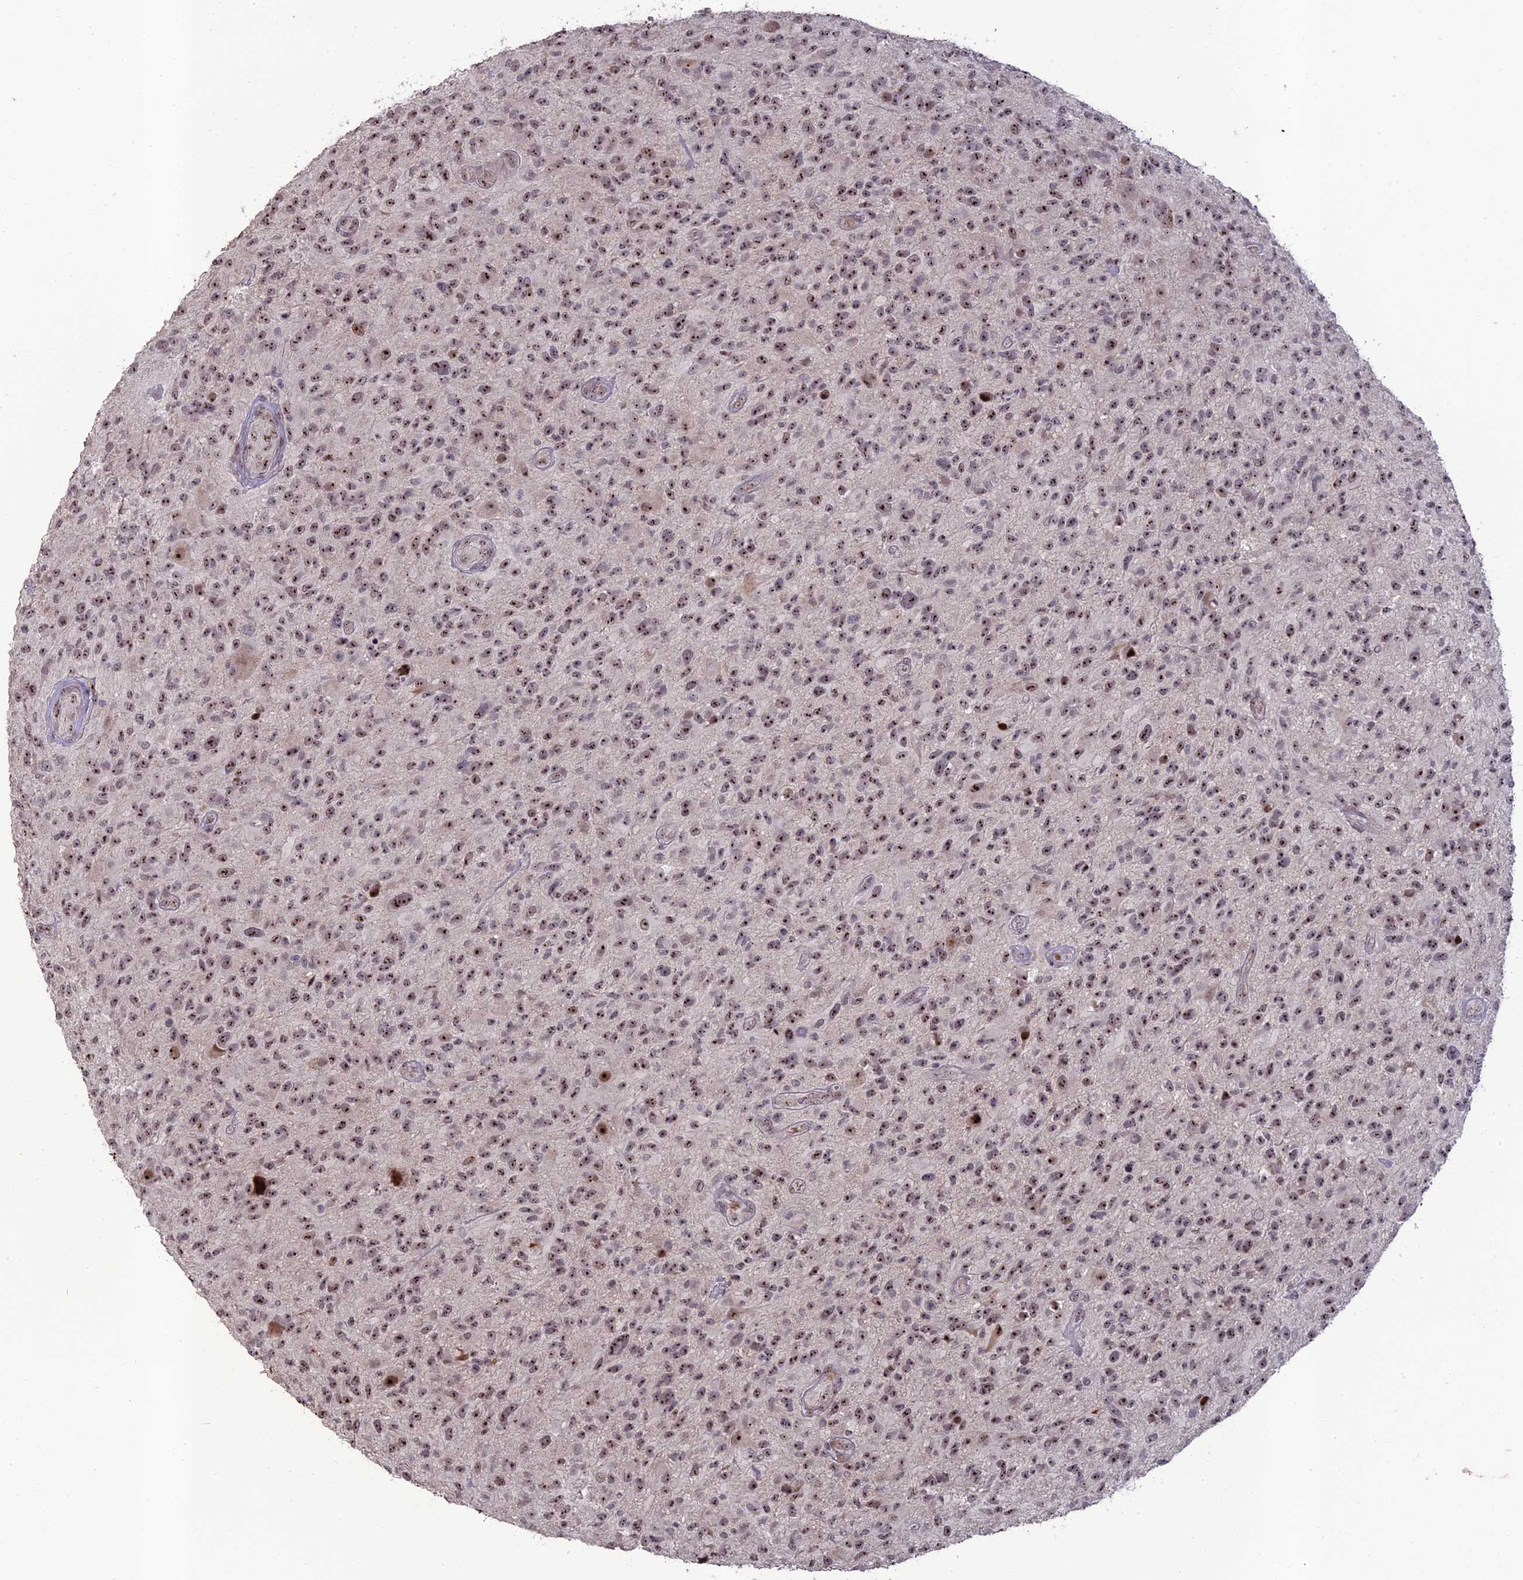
{"staining": {"intensity": "moderate", "quantity": ">75%", "location": "nuclear"}, "tissue": "glioma", "cell_type": "Tumor cells", "image_type": "cancer", "snomed": [{"axis": "morphology", "description": "Glioma, malignant, High grade"}, {"axis": "topography", "description": "Brain"}], "caption": "The photomicrograph reveals immunohistochemical staining of malignant glioma (high-grade). There is moderate nuclear expression is identified in approximately >75% of tumor cells.", "gene": "FAM131A", "patient": {"sex": "male", "age": 47}}